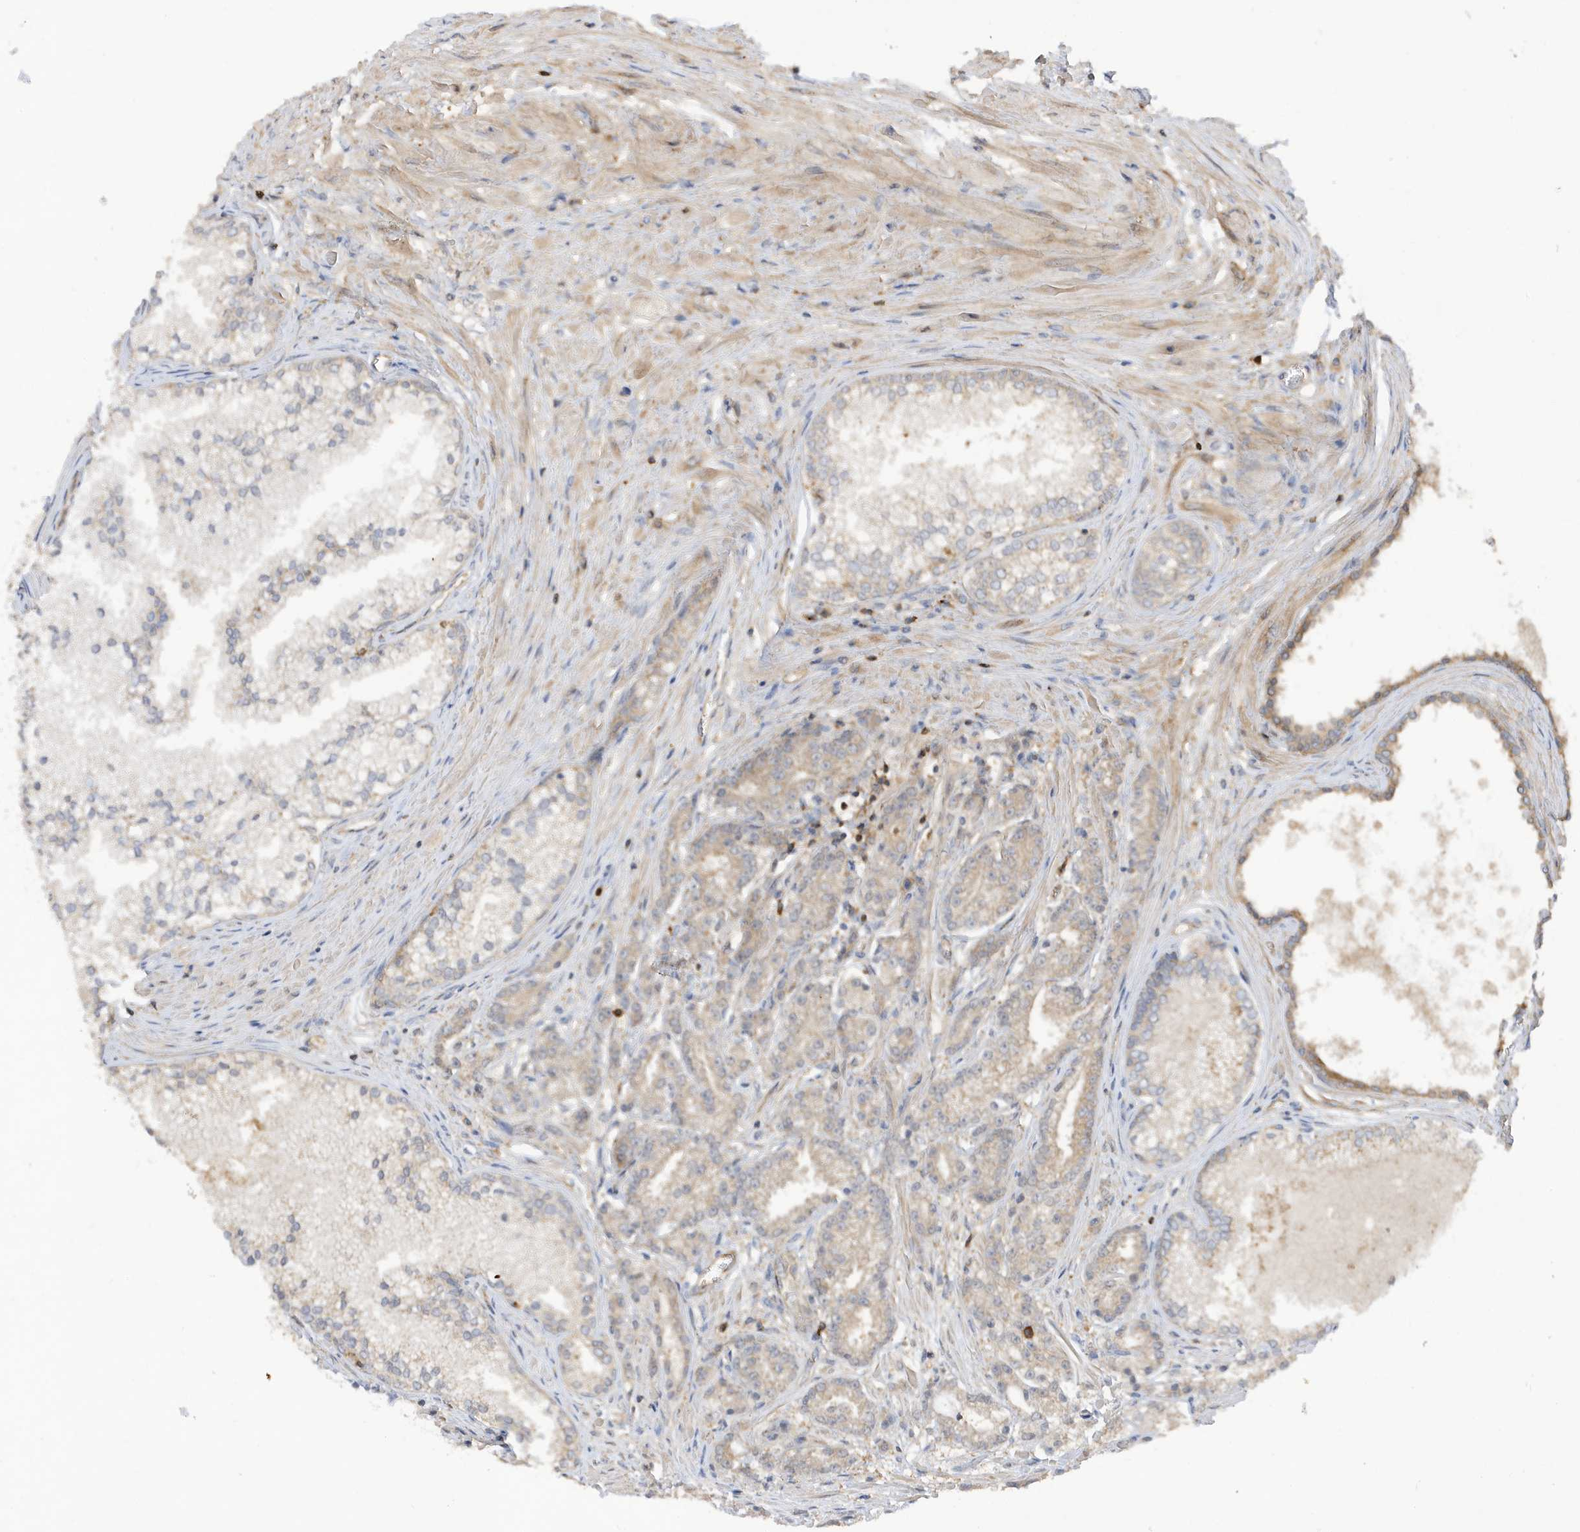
{"staining": {"intensity": "negative", "quantity": "none", "location": "none"}, "tissue": "prostate cancer", "cell_type": "Tumor cells", "image_type": "cancer", "snomed": [{"axis": "morphology", "description": "Adenocarcinoma, High grade"}, {"axis": "topography", "description": "Prostate"}], "caption": "Tumor cells show no significant positivity in prostate high-grade adenocarcinoma.", "gene": "PHACTR2", "patient": {"sex": "male", "age": 69}}